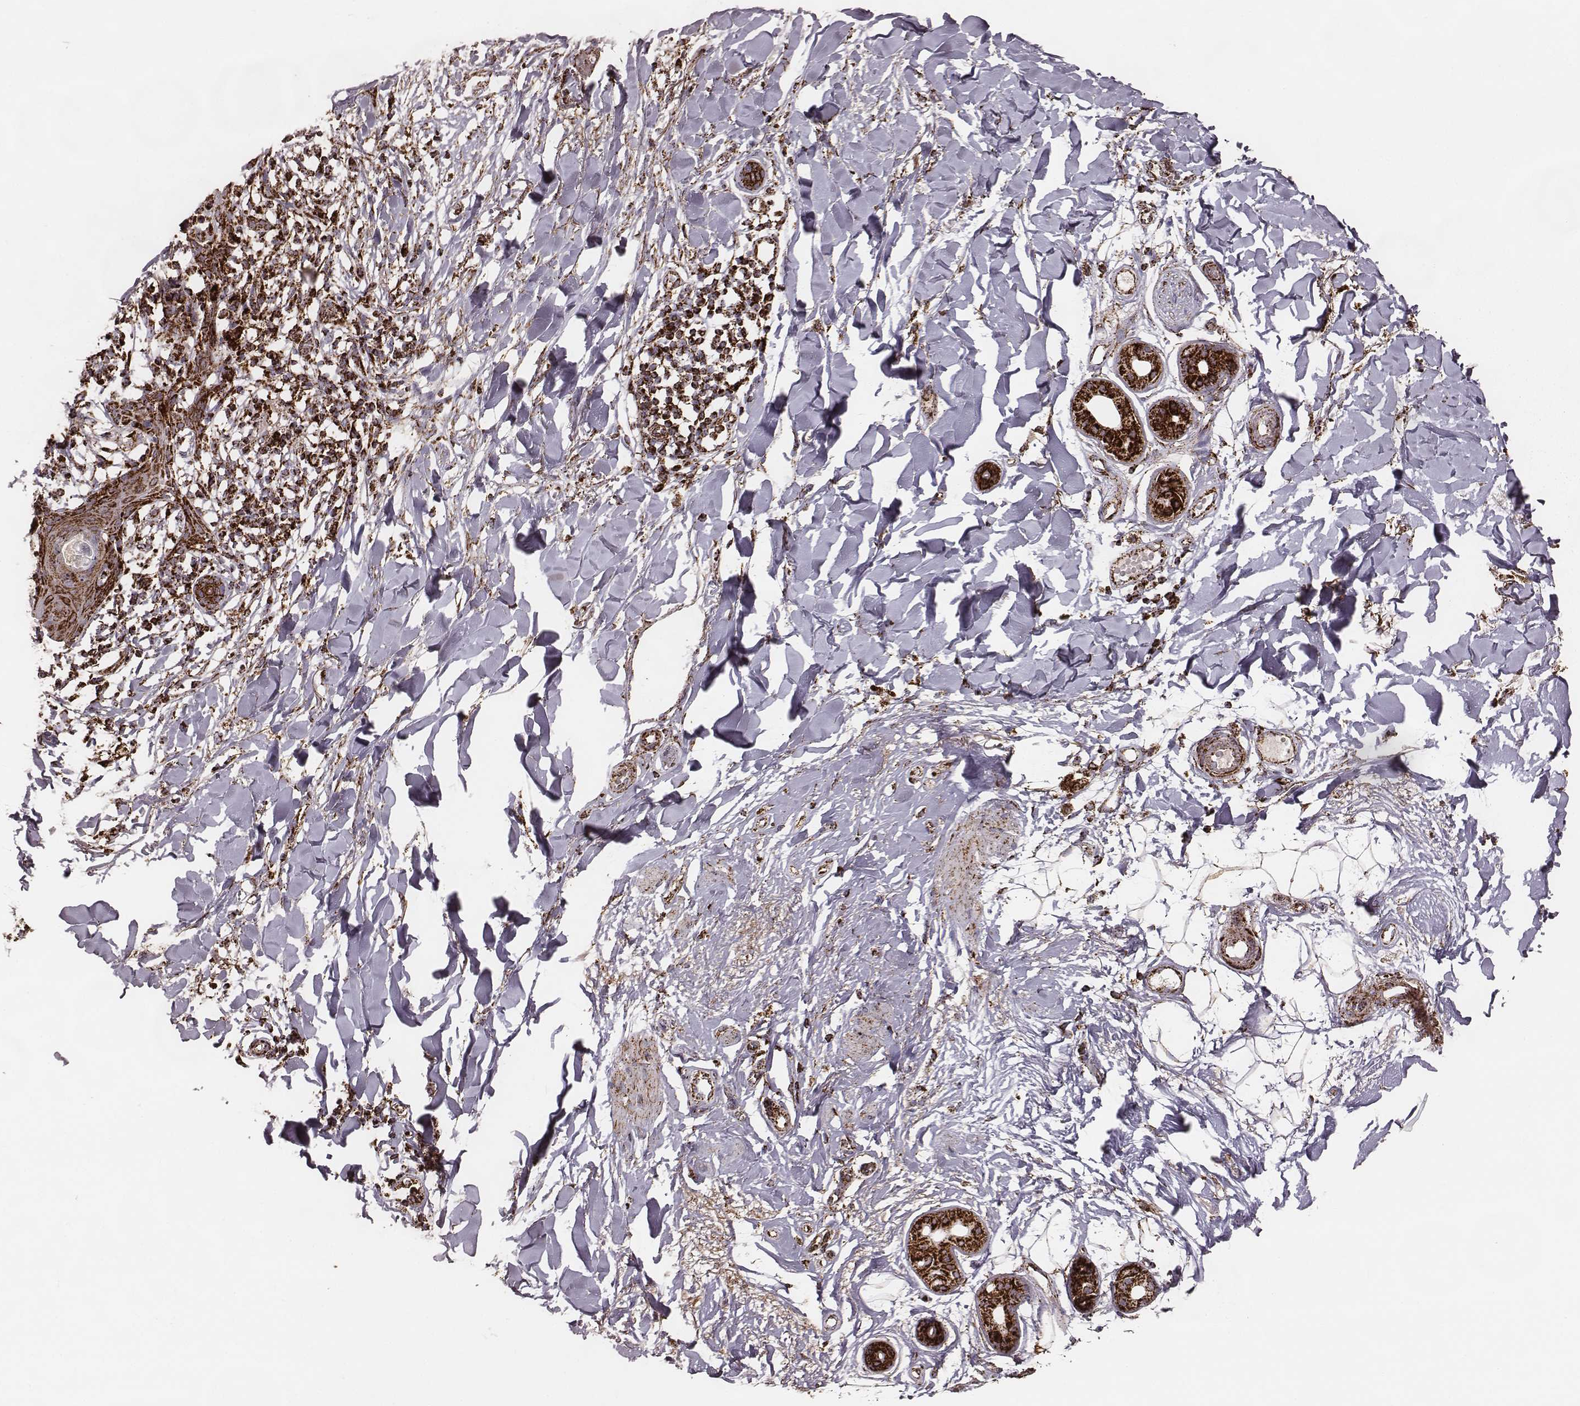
{"staining": {"intensity": "strong", "quantity": ">75%", "location": "cytoplasmic/membranous"}, "tissue": "skin cancer", "cell_type": "Tumor cells", "image_type": "cancer", "snomed": [{"axis": "morphology", "description": "Normal tissue, NOS"}, {"axis": "morphology", "description": "Basal cell carcinoma"}, {"axis": "topography", "description": "Skin"}], "caption": "Skin basal cell carcinoma stained with immunohistochemistry (IHC) demonstrates strong cytoplasmic/membranous staining in about >75% of tumor cells.", "gene": "TUFM", "patient": {"sex": "male", "age": 84}}